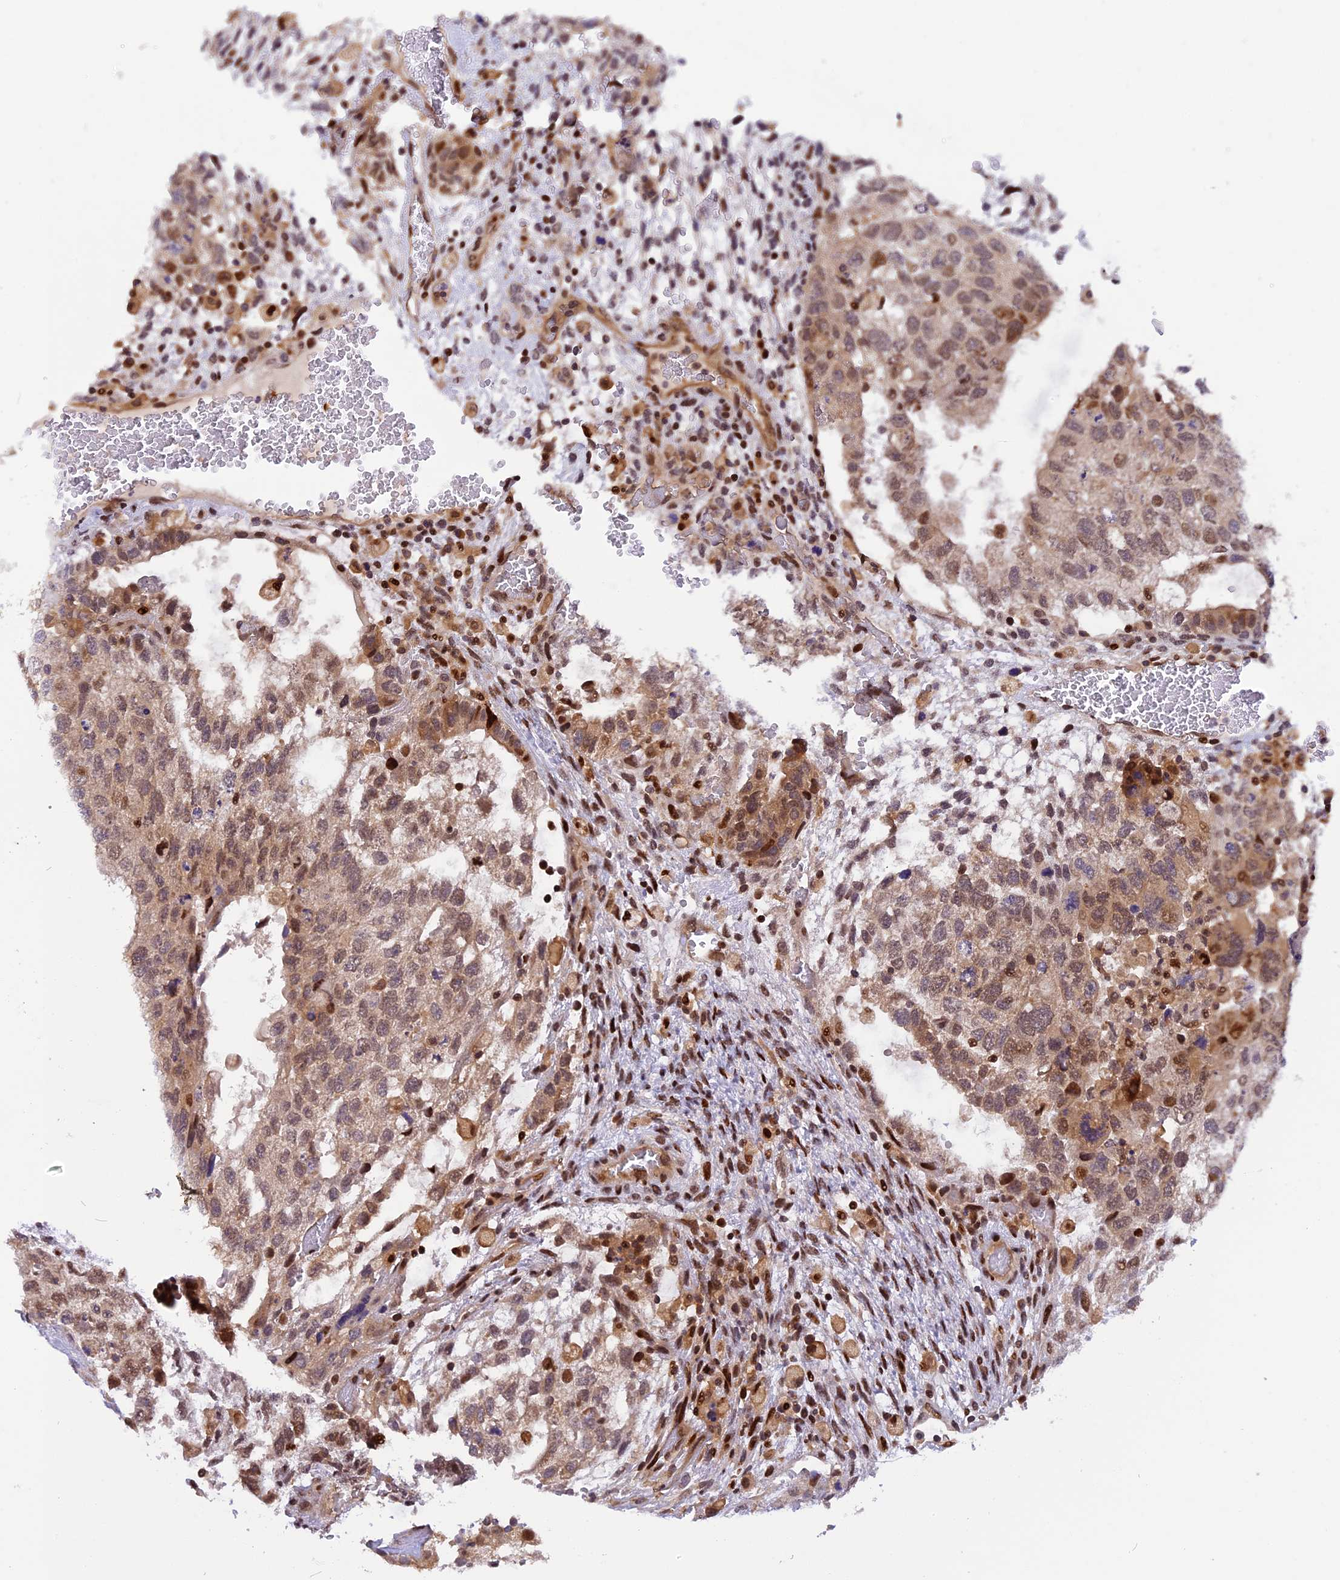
{"staining": {"intensity": "moderate", "quantity": "25%-75%", "location": "nuclear"}, "tissue": "testis cancer", "cell_type": "Tumor cells", "image_type": "cancer", "snomed": [{"axis": "morphology", "description": "Normal tissue, NOS"}, {"axis": "morphology", "description": "Carcinoma, Embryonal, NOS"}, {"axis": "topography", "description": "Testis"}], "caption": "Immunohistochemical staining of testis cancer (embryonal carcinoma) demonstrates medium levels of moderate nuclear protein positivity in approximately 25%-75% of tumor cells. (Stains: DAB (3,3'-diaminobenzidine) in brown, nuclei in blue, Microscopy: brightfield microscopy at high magnification).", "gene": "RABGGTA", "patient": {"sex": "male", "age": 36}}